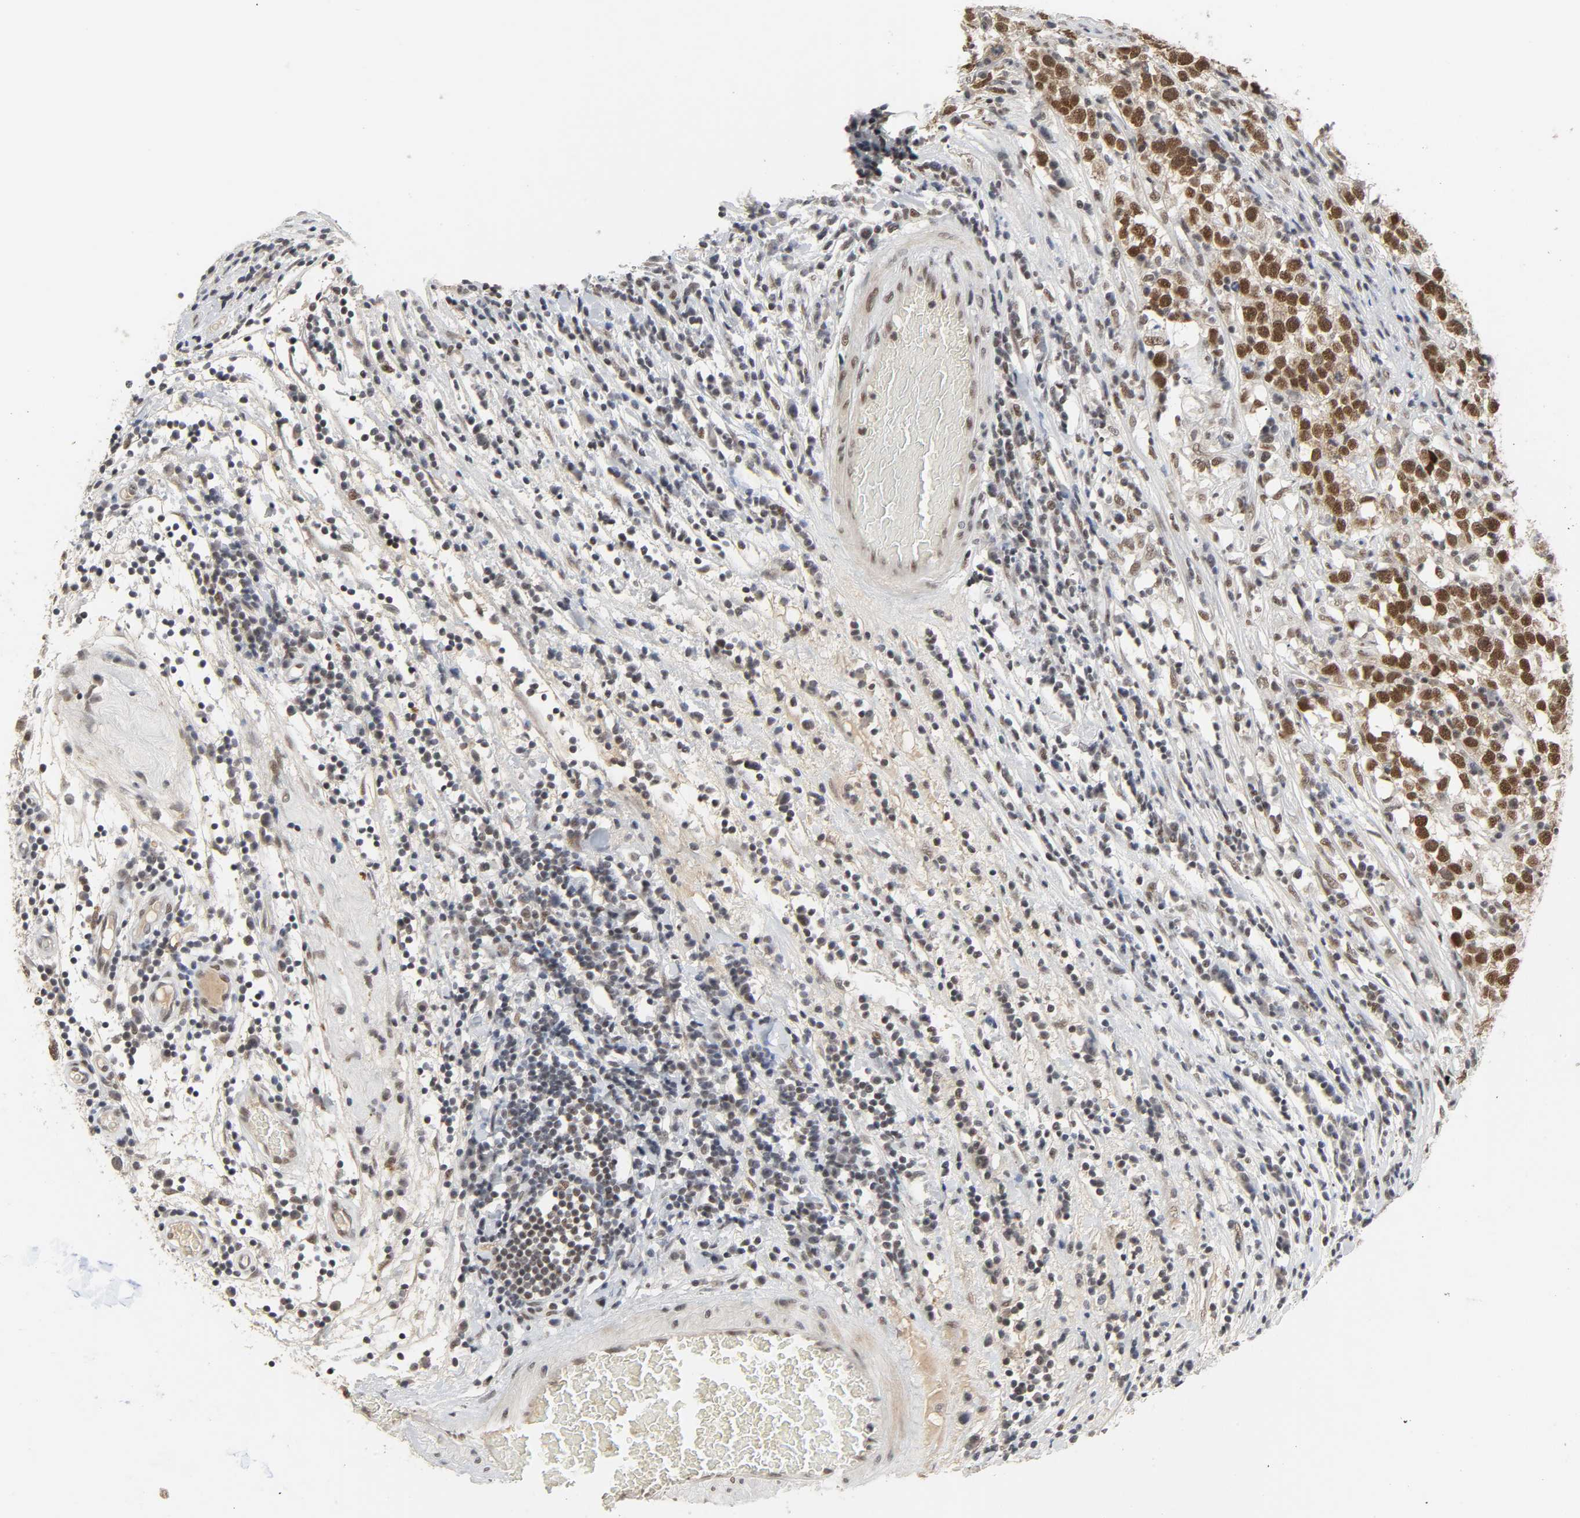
{"staining": {"intensity": "strong", "quantity": ">75%", "location": "cytoplasmic/membranous,nuclear"}, "tissue": "testis cancer", "cell_type": "Tumor cells", "image_type": "cancer", "snomed": [{"axis": "morphology", "description": "Seminoma, NOS"}, {"axis": "topography", "description": "Testis"}], "caption": "A high amount of strong cytoplasmic/membranous and nuclear expression is identified in approximately >75% of tumor cells in seminoma (testis) tissue.", "gene": "NCOA6", "patient": {"sex": "male", "age": 43}}